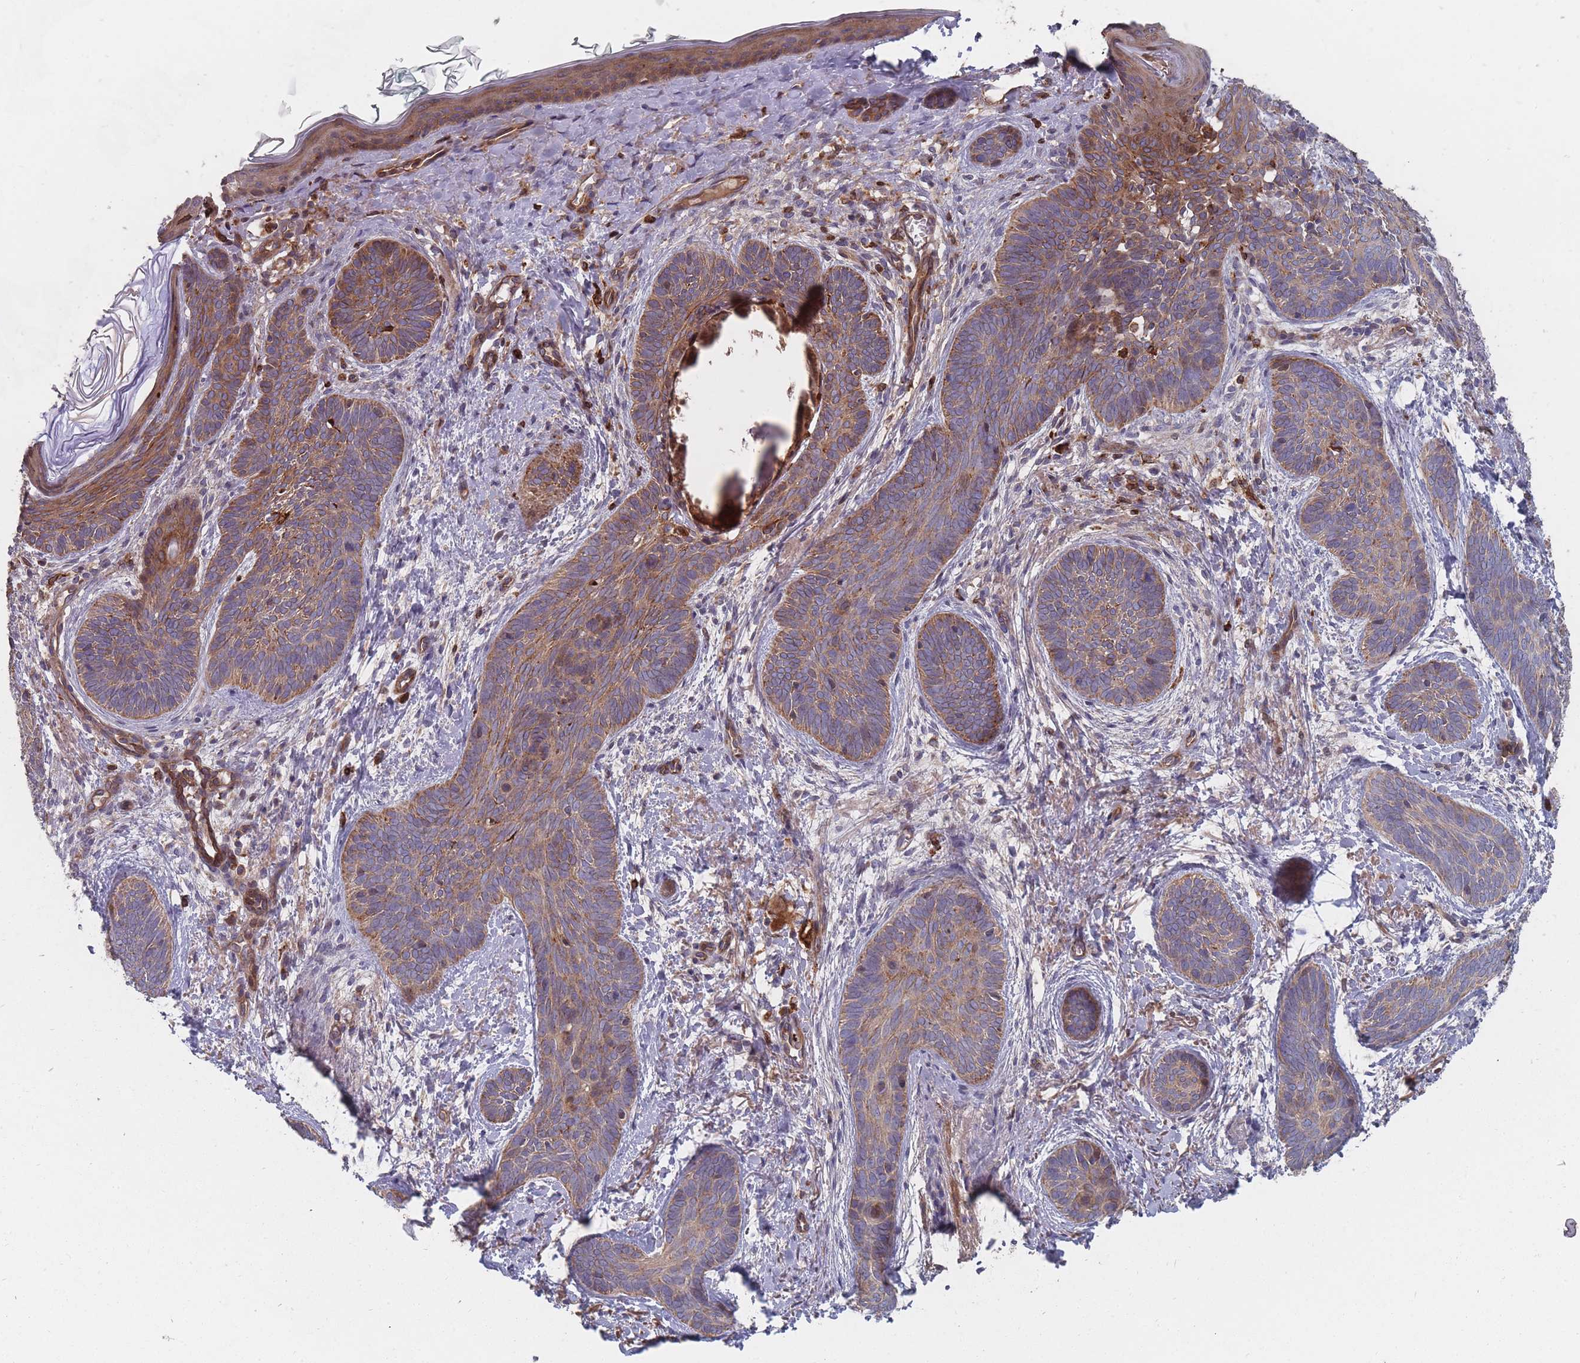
{"staining": {"intensity": "moderate", "quantity": "25%-75%", "location": "cytoplasmic/membranous"}, "tissue": "skin cancer", "cell_type": "Tumor cells", "image_type": "cancer", "snomed": [{"axis": "morphology", "description": "Basal cell carcinoma"}, {"axis": "topography", "description": "Skin"}], "caption": "Skin cancer was stained to show a protein in brown. There is medium levels of moderate cytoplasmic/membranous staining in approximately 25%-75% of tumor cells. The staining was performed using DAB (3,3'-diaminobenzidine), with brown indicating positive protein expression. Nuclei are stained blue with hematoxylin.", "gene": "THSD7B", "patient": {"sex": "female", "age": 81}}